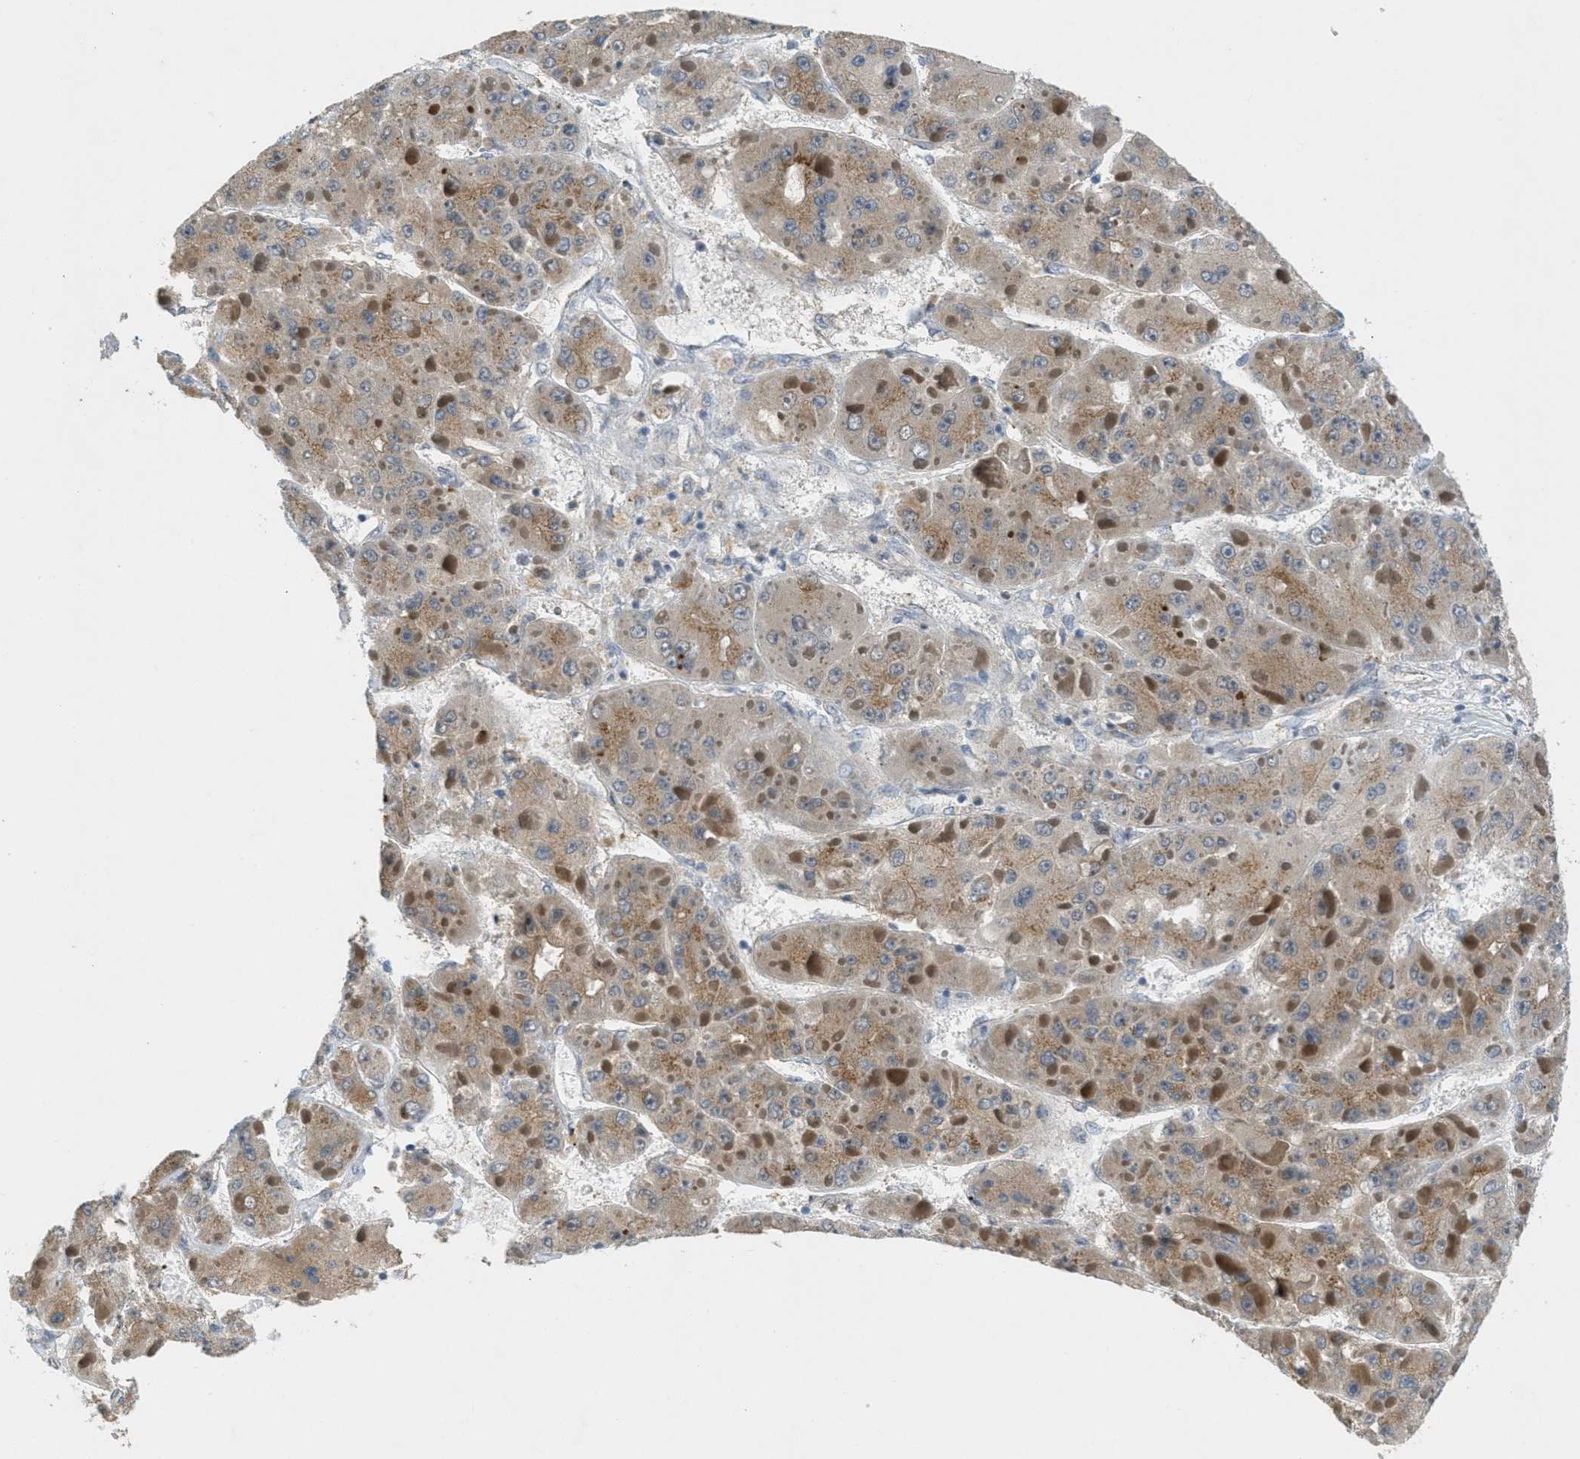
{"staining": {"intensity": "moderate", "quantity": ">75%", "location": "cytoplasmic/membranous"}, "tissue": "liver cancer", "cell_type": "Tumor cells", "image_type": "cancer", "snomed": [{"axis": "morphology", "description": "Carcinoma, Hepatocellular, NOS"}, {"axis": "topography", "description": "Liver"}], "caption": "This image demonstrates IHC staining of human liver cancer (hepatocellular carcinoma), with medium moderate cytoplasmic/membranous expression in about >75% of tumor cells.", "gene": "ZFPL1", "patient": {"sex": "female", "age": 73}}